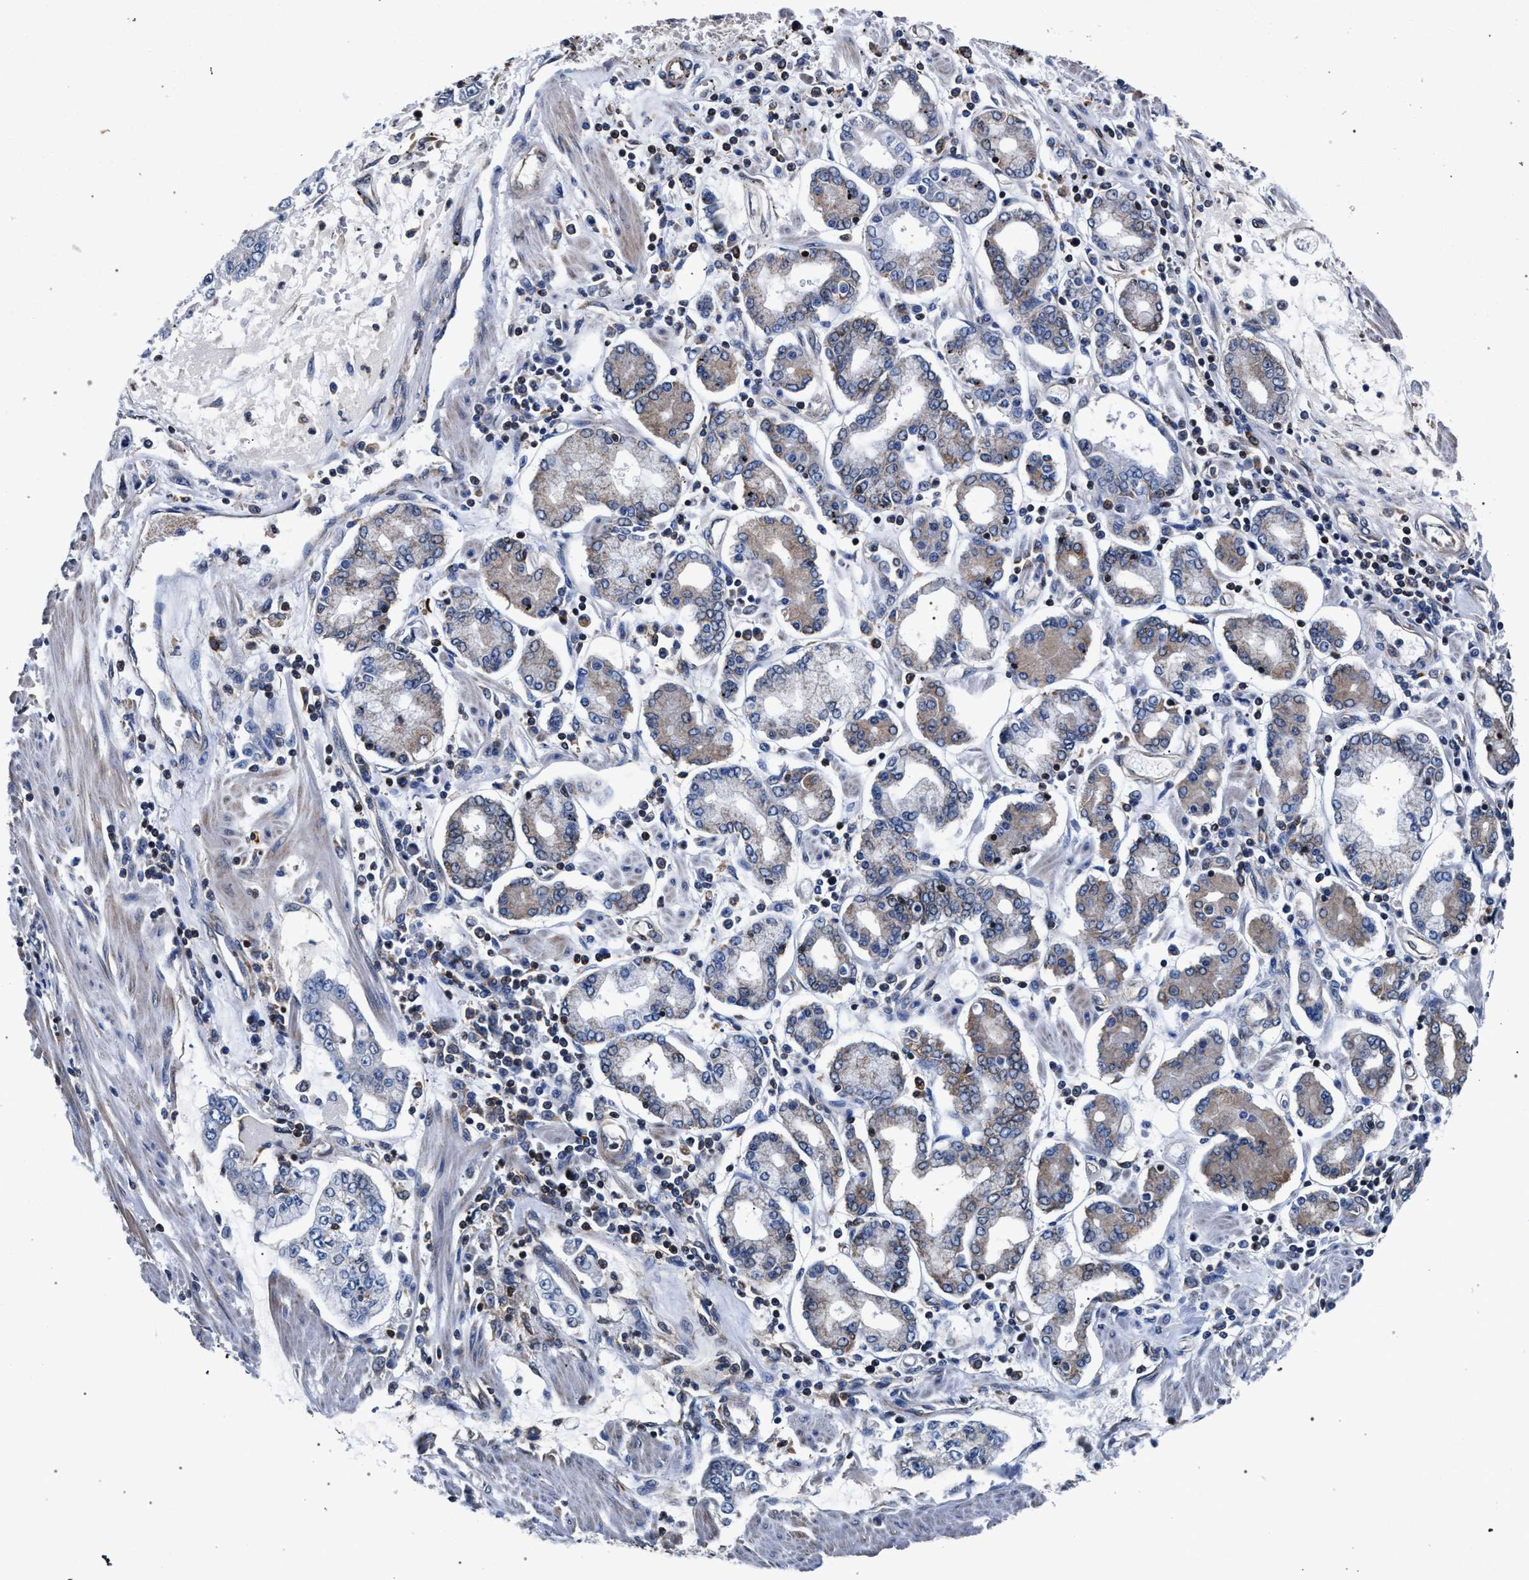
{"staining": {"intensity": "negative", "quantity": "none", "location": "none"}, "tissue": "stomach cancer", "cell_type": "Tumor cells", "image_type": "cancer", "snomed": [{"axis": "morphology", "description": "Adenocarcinoma, NOS"}, {"axis": "topography", "description": "Stomach"}], "caption": "Histopathology image shows no significant protein positivity in tumor cells of stomach cancer (adenocarcinoma). (DAB IHC, high magnification).", "gene": "LASP1", "patient": {"sex": "male", "age": 76}}